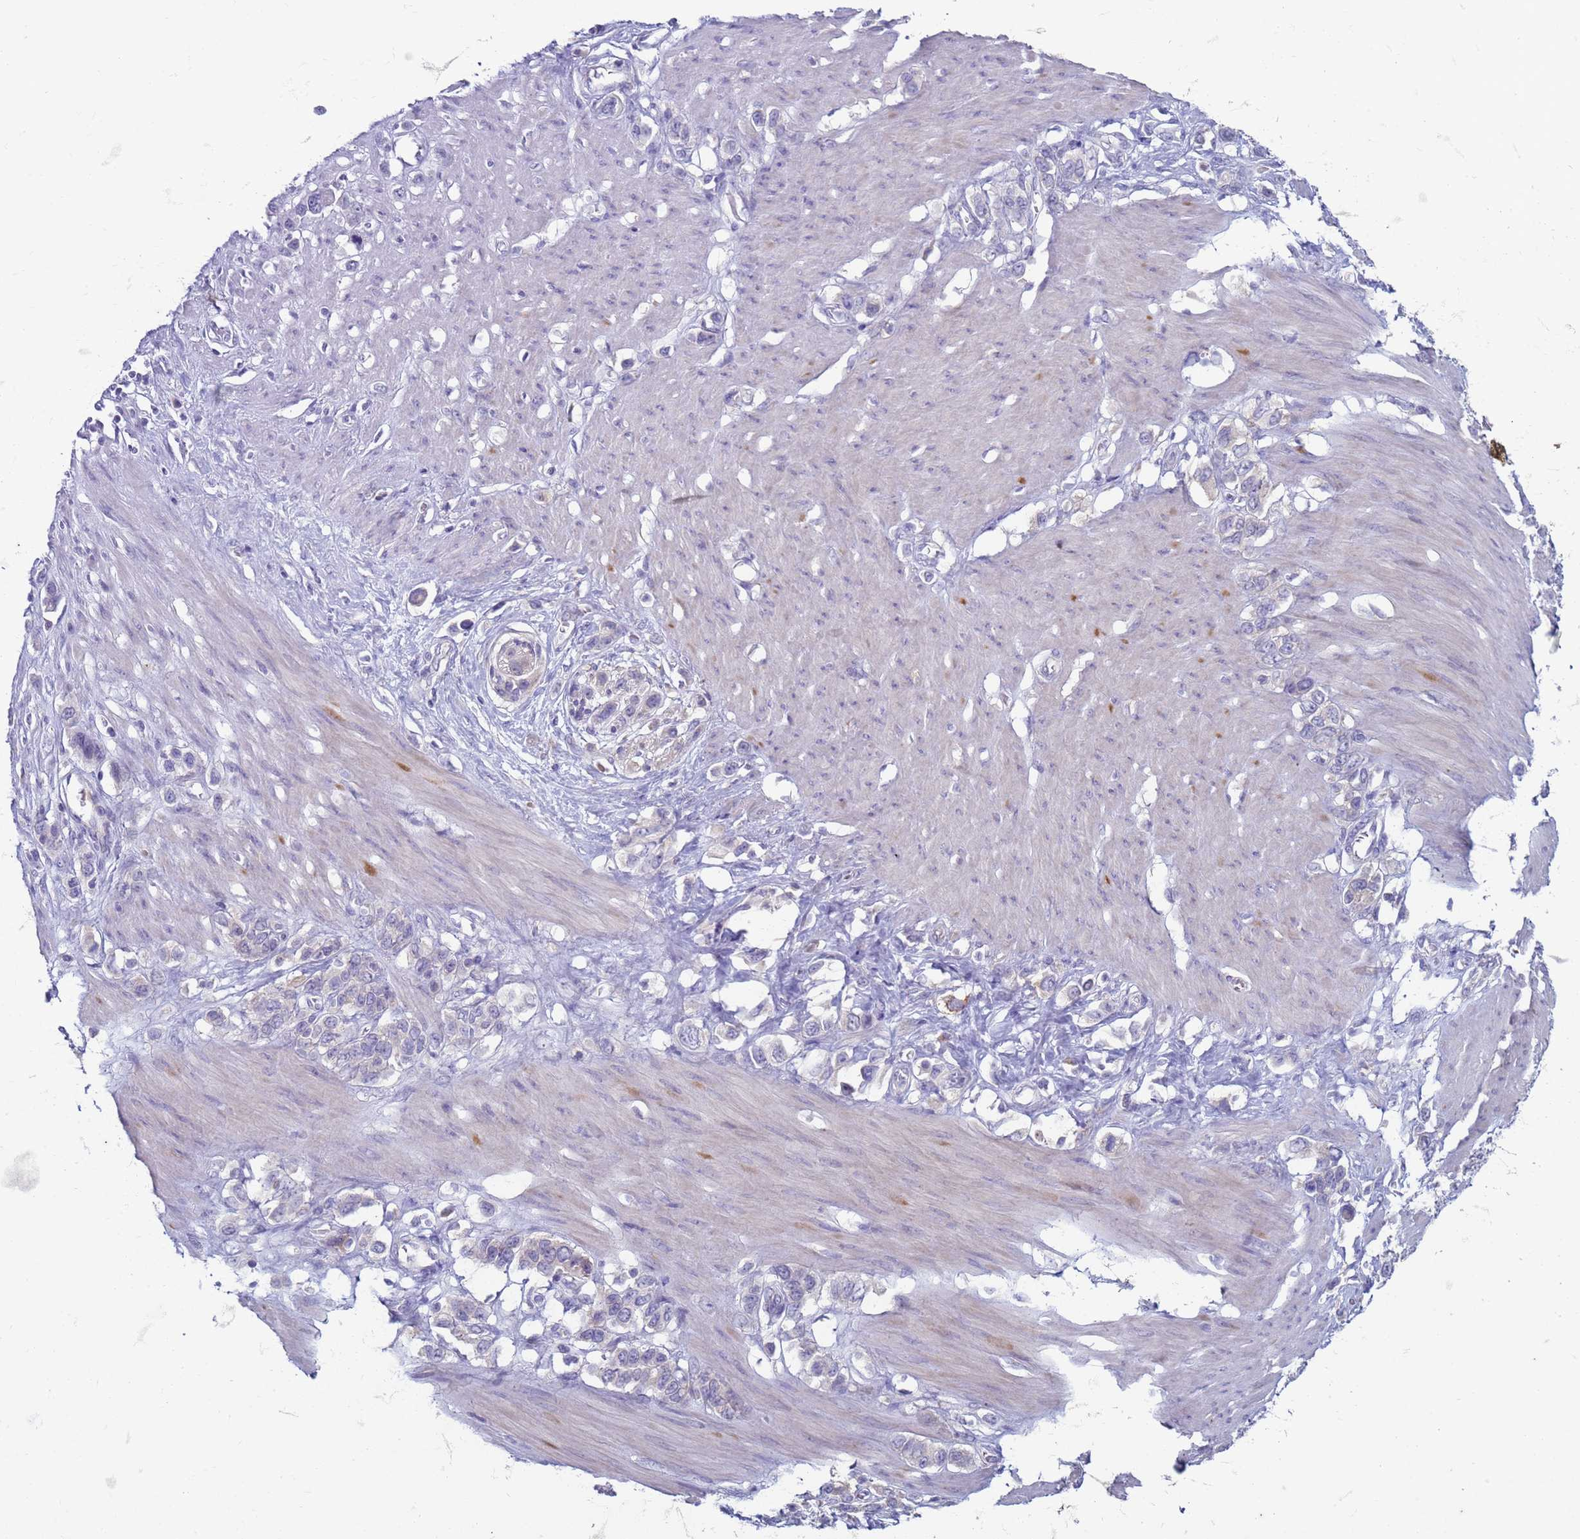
{"staining": {"intensity": "negative", "quantity": "none", "location": "none"}, "tissue": "stomach cancer", "cell_type": "Tumor cells", "image_type": "cancer", "snomed": [{"axis": "morphology", "description": "Adenocarcinoma, NOS"}, {"axis": "morphology", "description": "Adenocarcinoma, High grade"}, {"axis": "topography", "description": "Stomach, upper"}, {"axis": "topography", "description": "Stomach, lower"}], "caption": "Histopathology image shows no protein staining in tumor cells of stomach cancer (adenocarcinoma) tissue. (Immunohistochemistry, brightfield microscopy, high magnification).", "gene": "SUCO", "patient": {"sex": "female", "age": 65}}